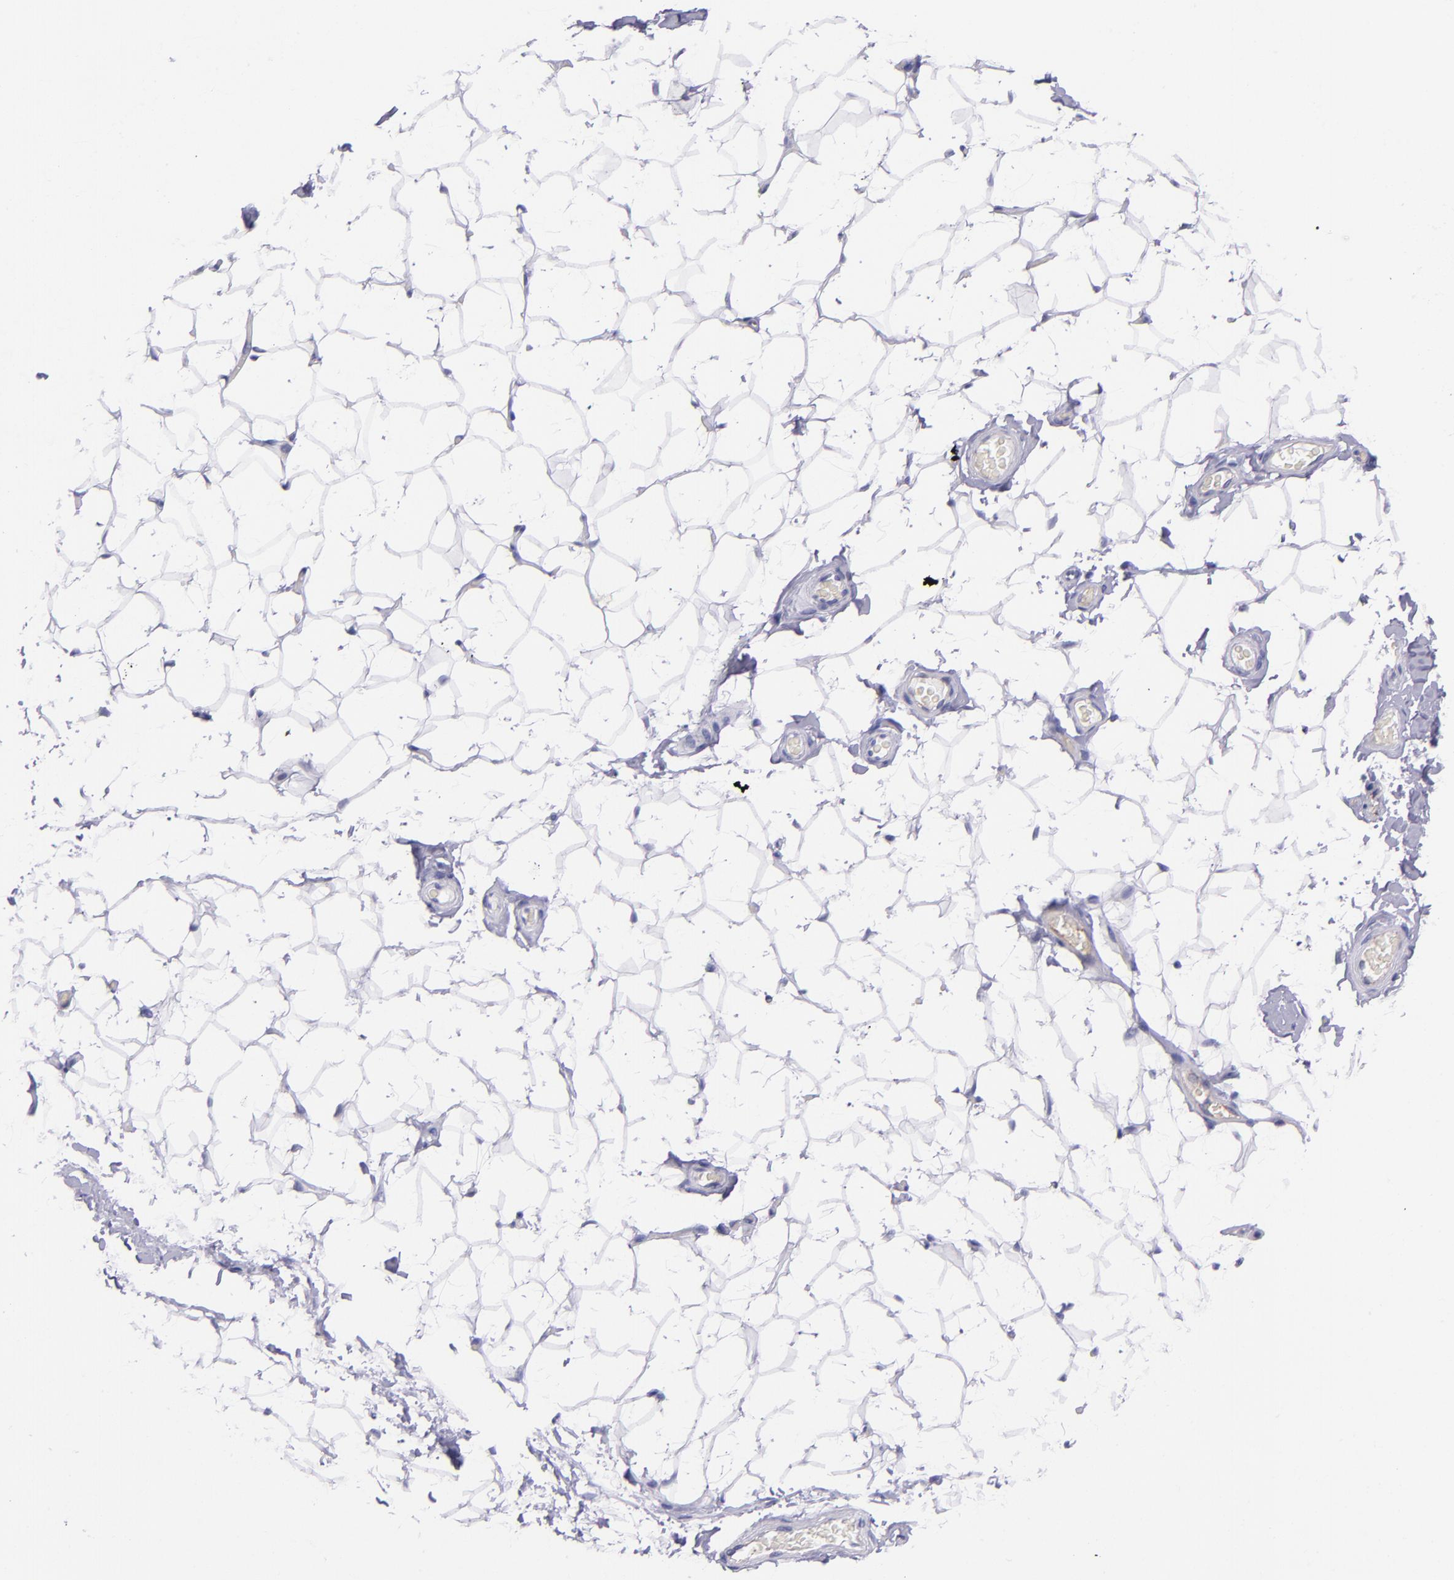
{"staining": {"intensity": "negative", "quantity": "none", "location": "none"}, "tissue": "adipose tissue", "cell_type": "Adipocytes", "image_type": "normal", "snomed": [{"axis": "morphology", "description": "Normal tissue, NOS"}, {"axis": "topography", "description": "Soft tissue"}], "caption": "Adipocytes are negative for protein expression in benign human adipose tissue. (Brightfield microscopy of DAB (3,3'-diaminobenzidine) IHC at high magnification).", "gene": "SELE", "patient": {"sex": "male", "age": 26}}